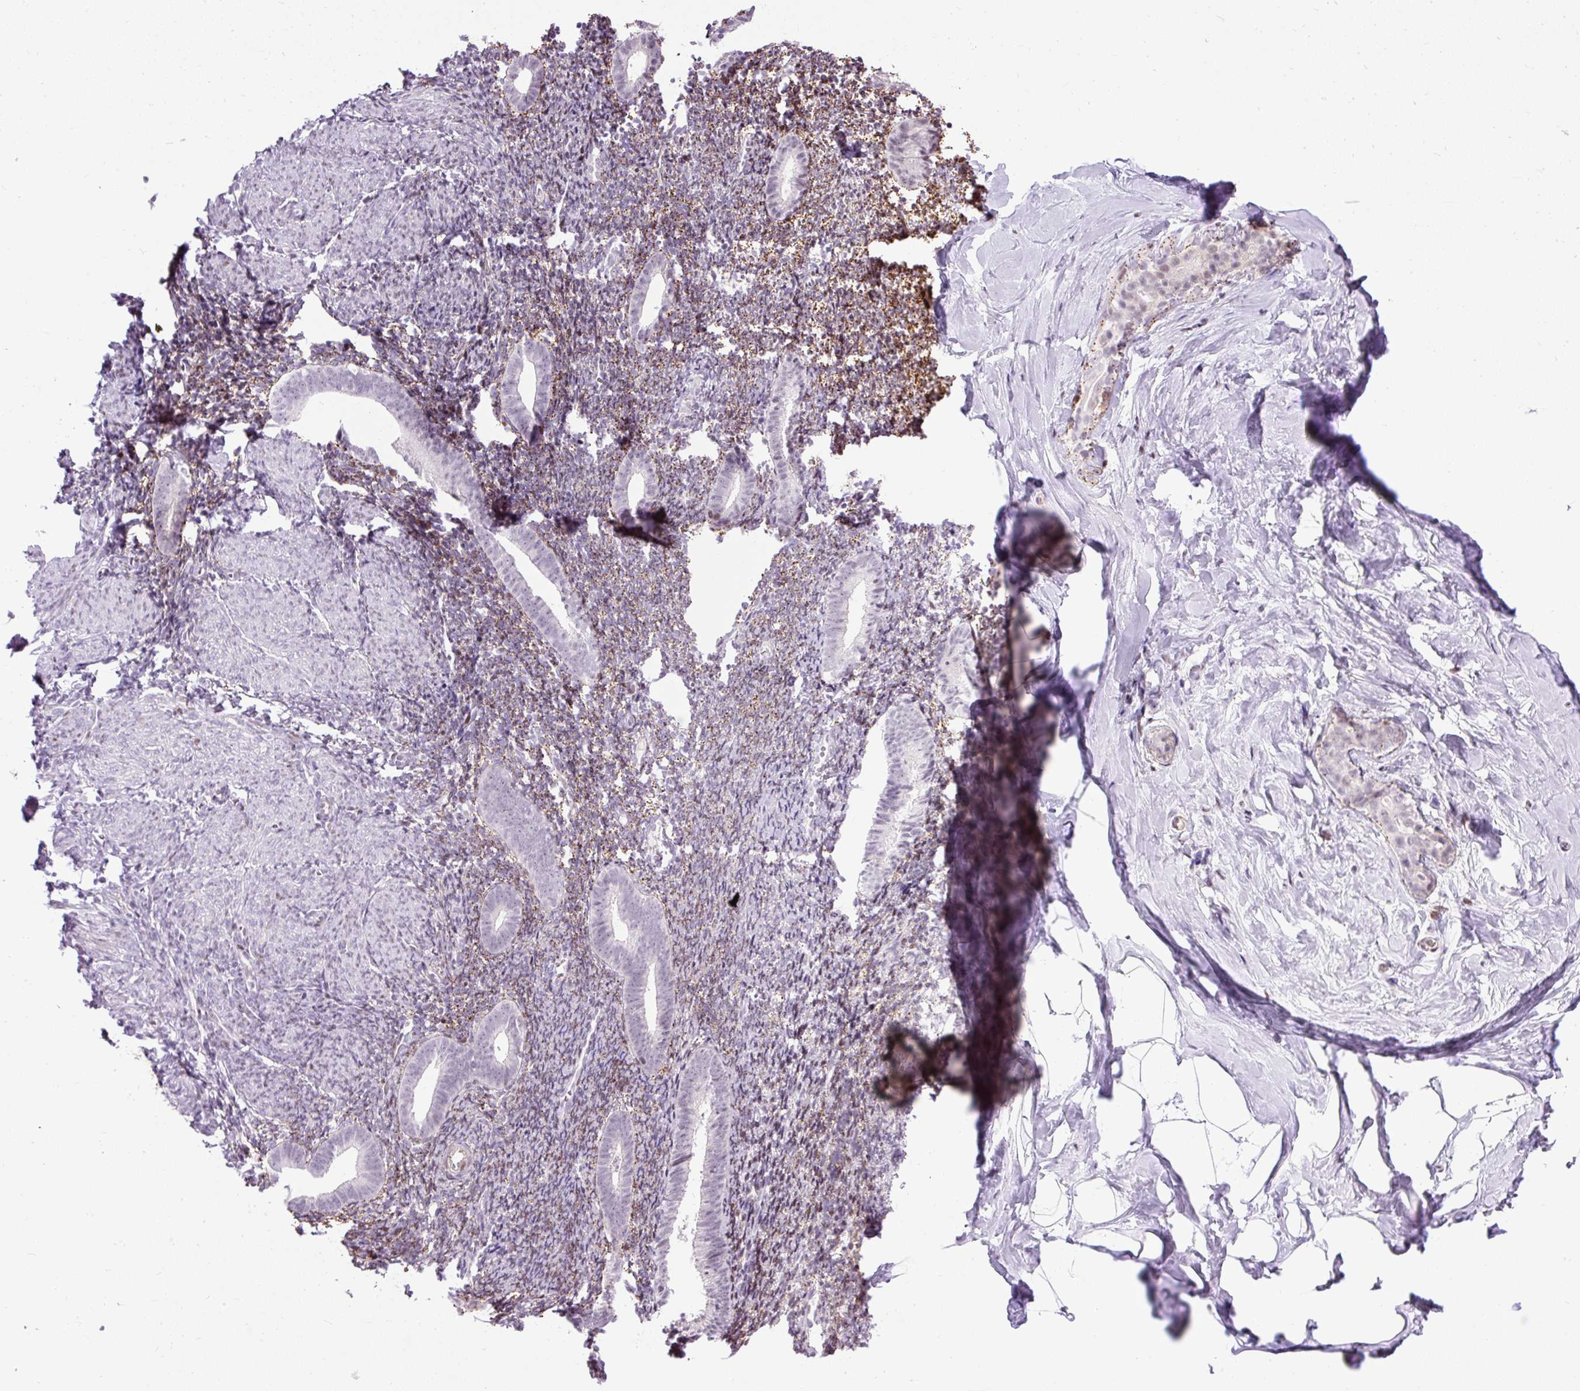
{"staining": {"intensity": "moderate", "quantity": "<25%", "location": "nuclear"}, "tissue": "endometrium", "cell_type": "Cells in endometrial stroma", "image_type": "normal", "snomed": [{"axis": "morphology", "description": "Normal tissue, NOS"}, {"axis": "topography", "description": "Endometrium"}], "caption": "Immunohistochemistry of normal human endometrium demonstrates low levels of moderate nuclear expression in approximately <25% of cells in endometrial stroma. (DAB (3,3'-diaminobenzidine) IHC with brightfield microscopy, high magnification).", "gene": "ARHGEF18", "patient": {"sex": "female", "age": 39}}